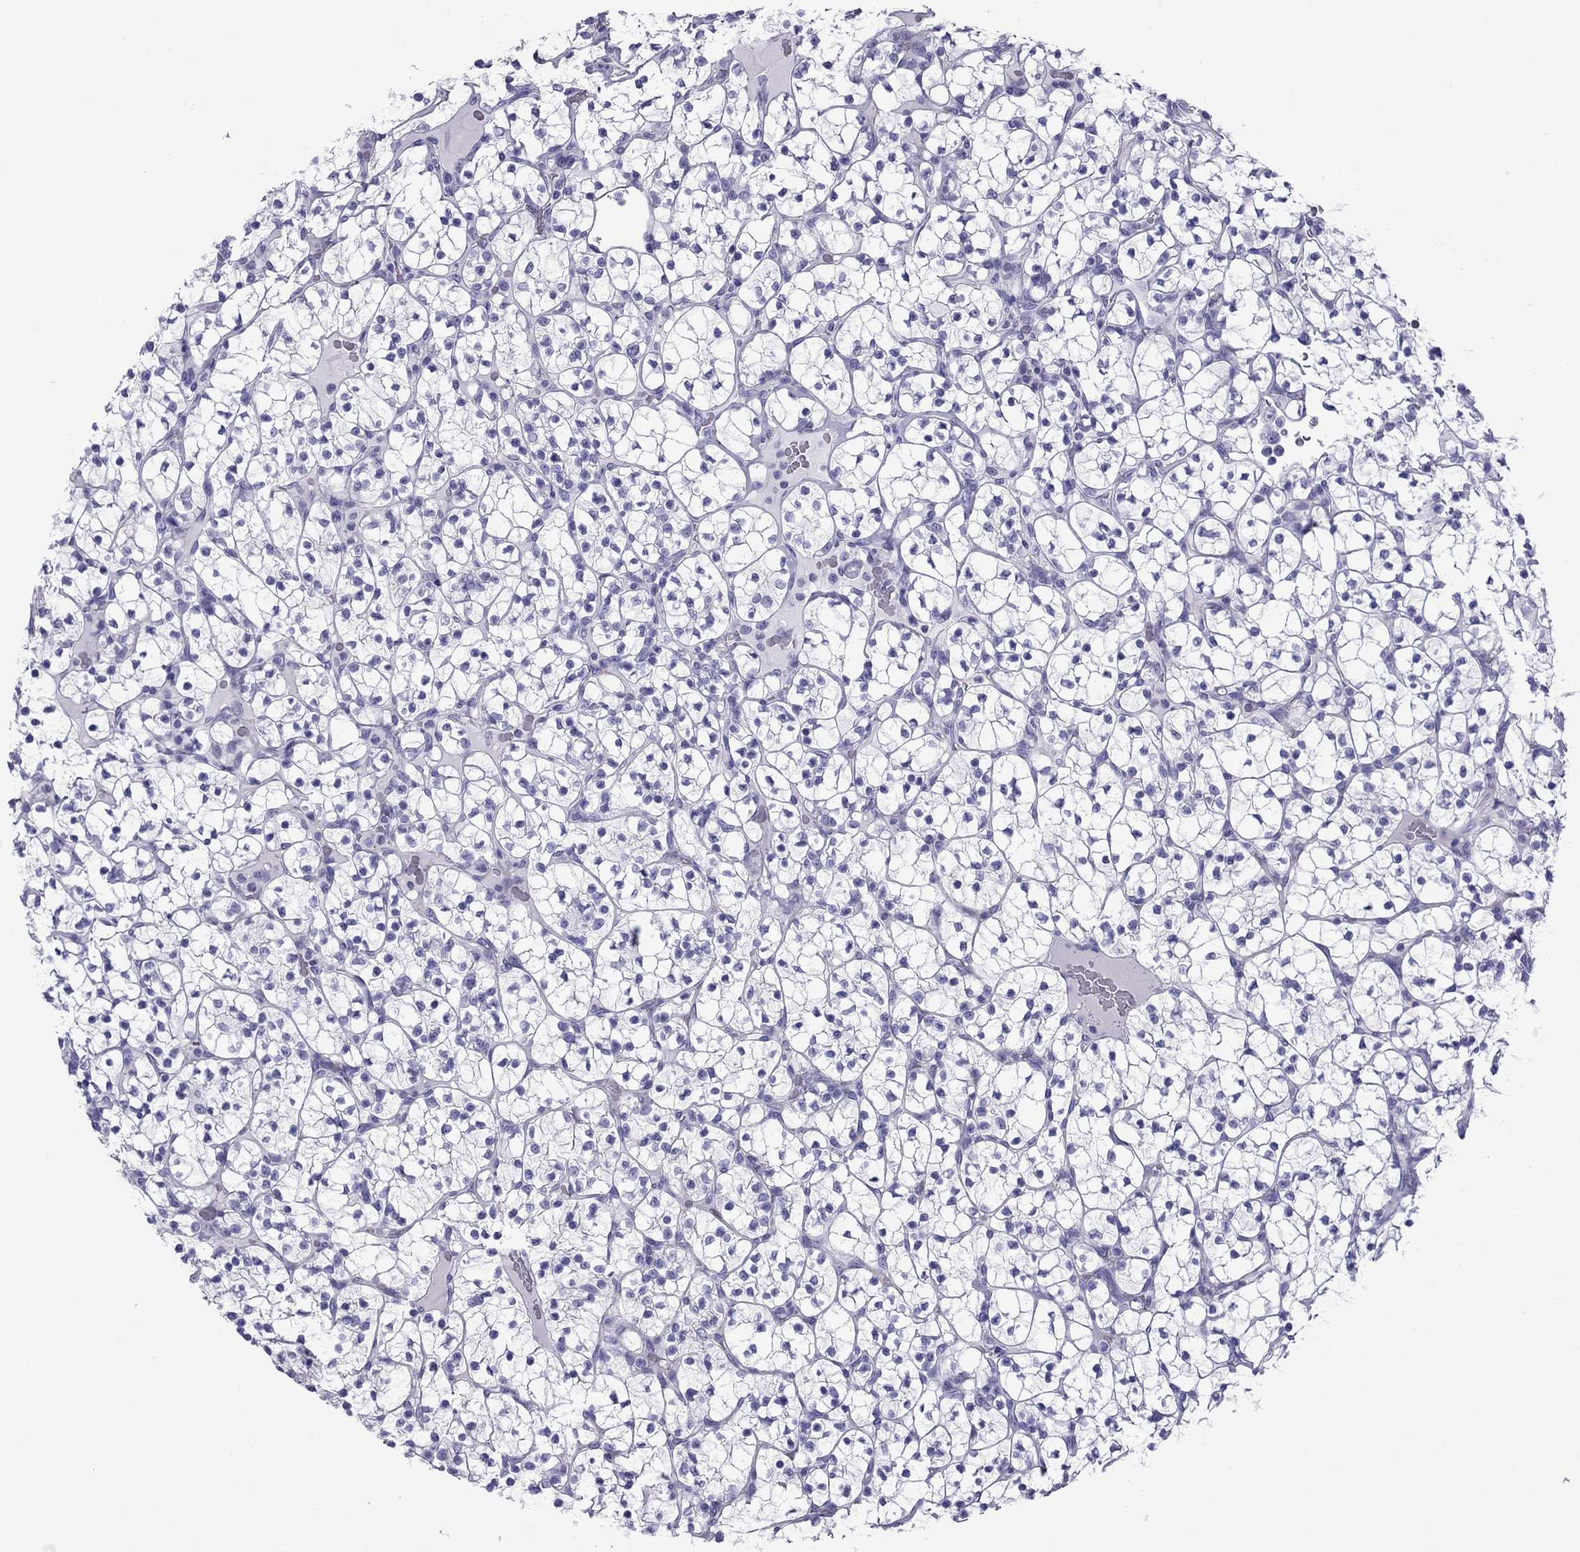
{"staining": {"intensity": "negative", "quantity": "none", "location": "none"}, "tissue": "renal cancer", "cell_type": "Tumor cells", "image_type": "cancer", "snomed": [{"axis": "morphology", "description": "Adenocarcinoma, NOS"}, {"axis": "topography", "description": "Kidney"}], "caption": "IHC histopathology image of renal cancer (adenocarcinoma) stained for a protein (brown), which demonstrates no staining in tumor cells.", "gene": "MYL11", "patient": {"sex": "female", "age": 89}}